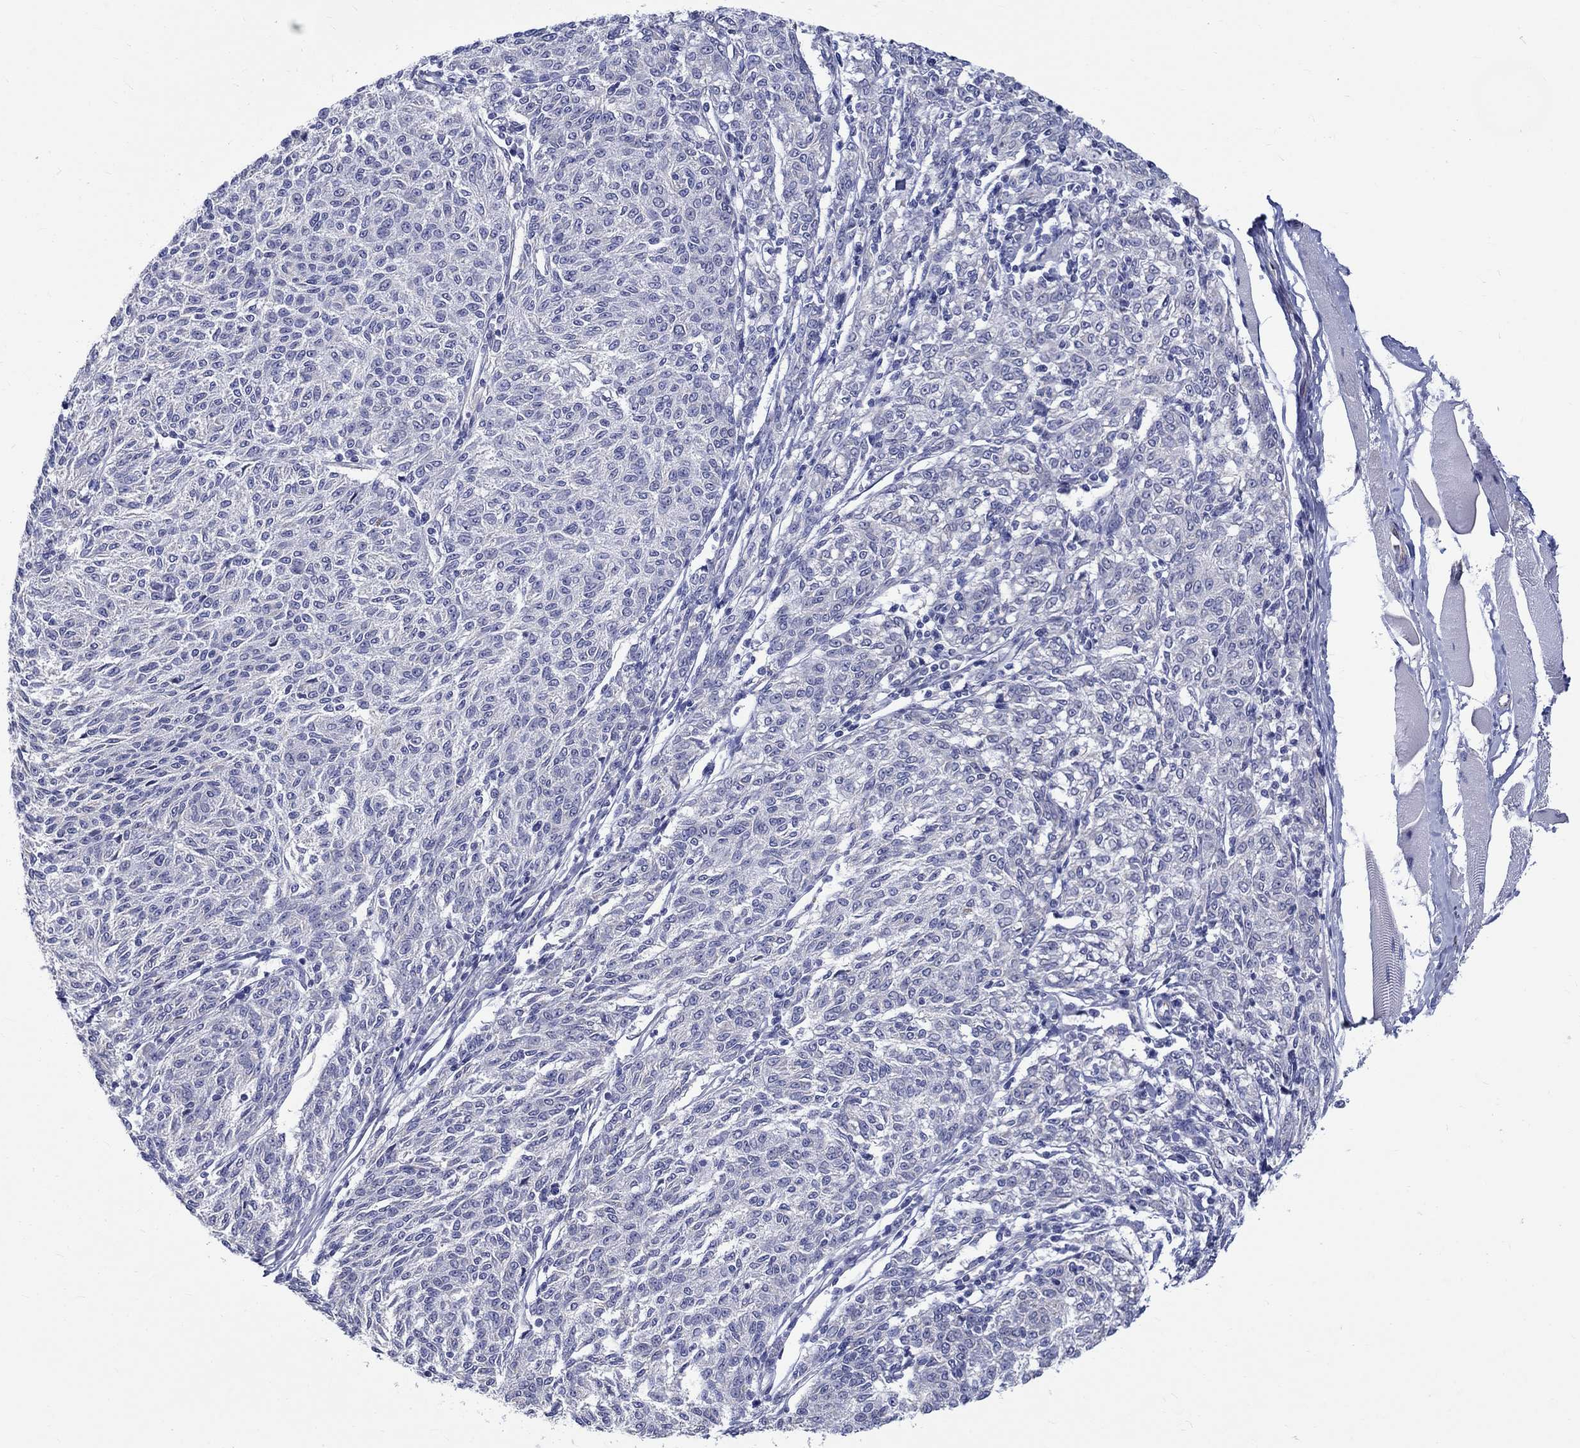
{"staining": {"intensity": "negative", "quantity": "none", "location": "none"}, "tissue": "melanoma", "cell_type": "Tumor cells", "image_type": "cancer", "snomed": [{"axis": "morphology", "description": "Malignant melanoma, NOS"}, {"axis": "topography", "description": "Skin"}], "caption": "Tumor cells show no significant protein staining in malignant melanoma.", "gene": "ST6GALNAC1", "patient": {"sex": "female", "age": 72}}